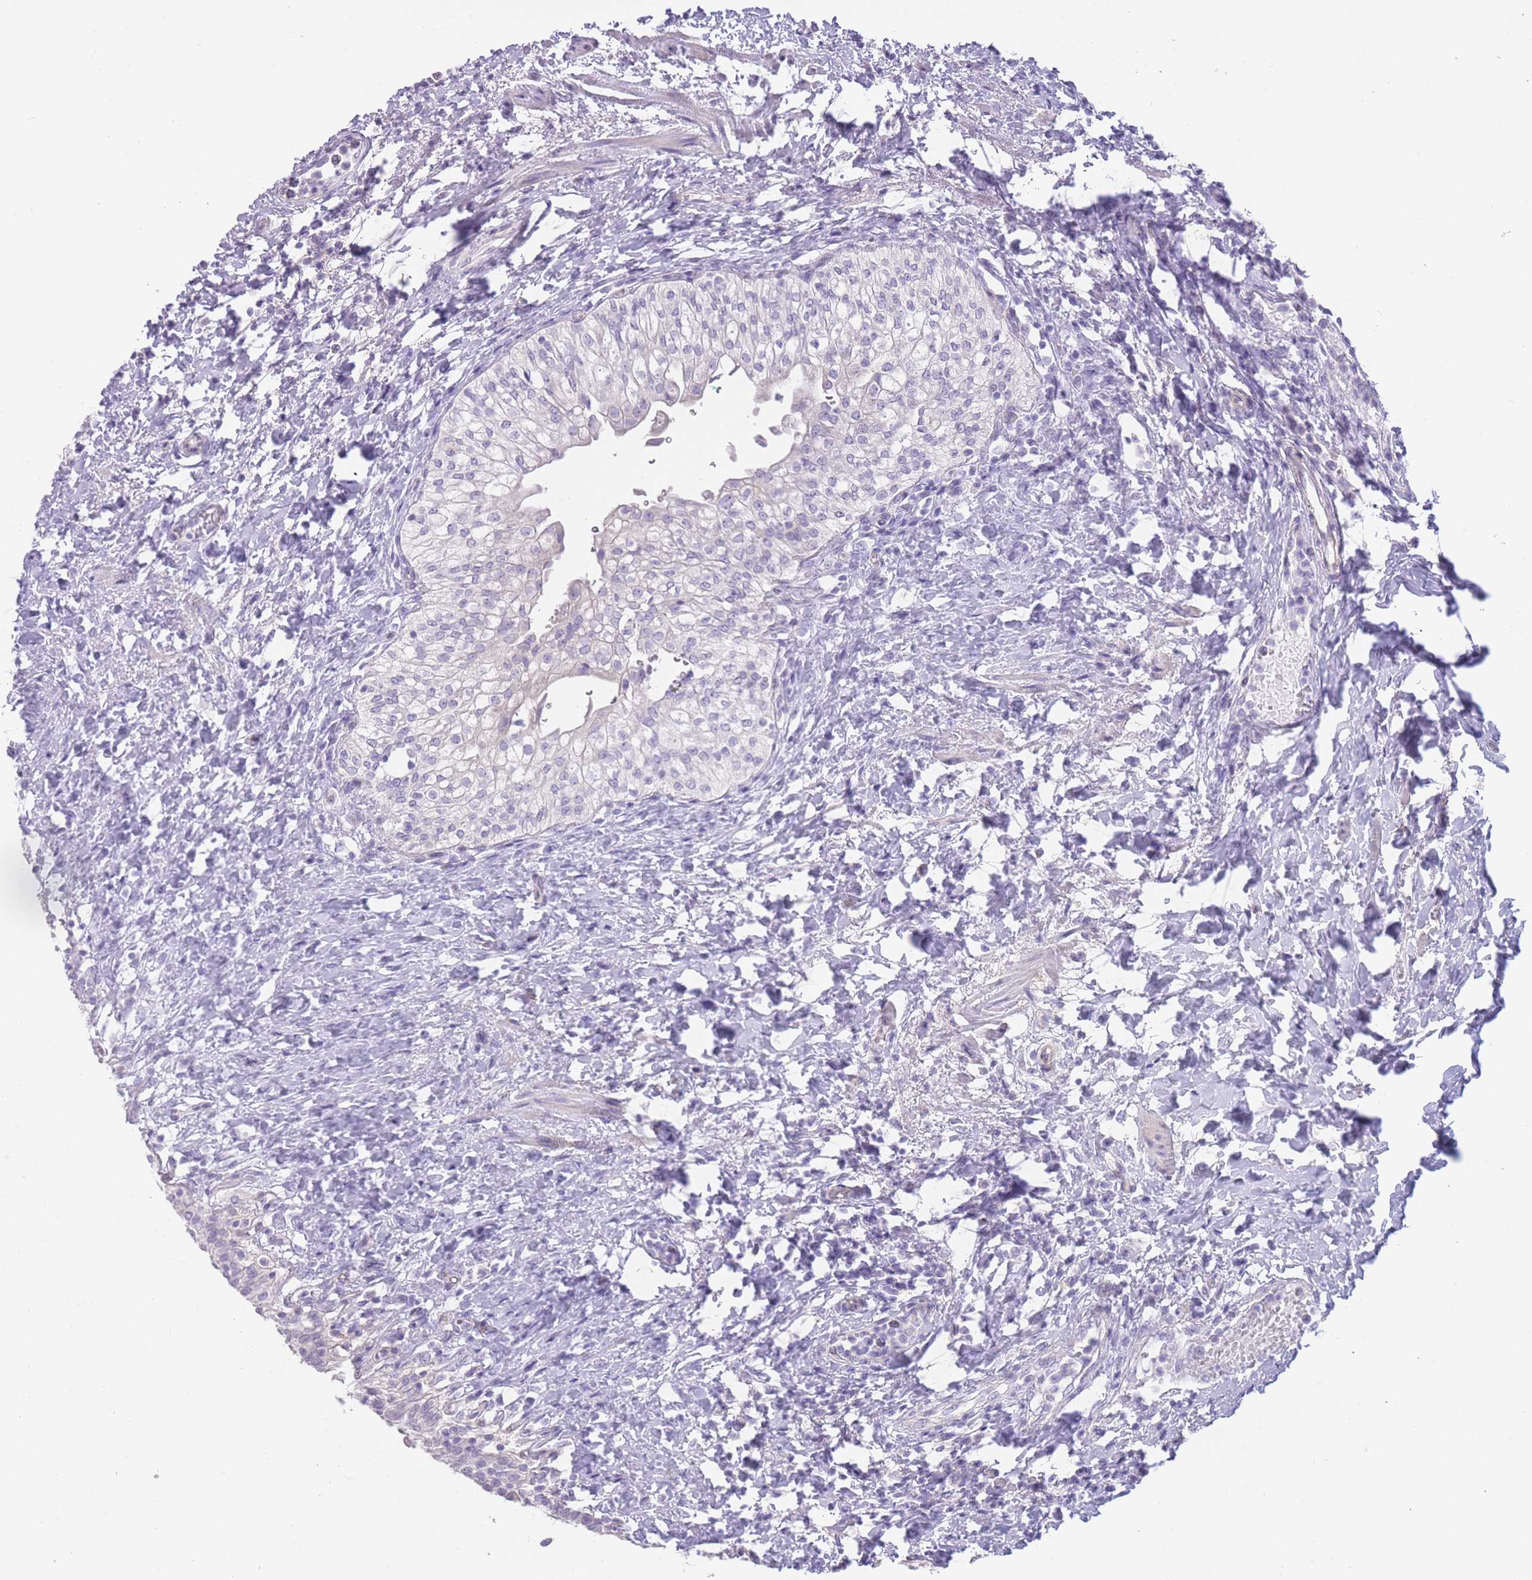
{"staining": {"intensity": "negative", "quantity": "none", "location": "none"}, "tissue": "urinary bladder", "cell_type": "Urothelial cells", "image_type": "normal", "snomed": [{"axis": "morphology", "description": "Normal tissue, NOS"}, {"axis": "morphology", "description": "Inflammation, NOS"}, {"axis": "topography", "description": "Urinary bladder"}], "caption": "Immunohistochemistry image of benign human urinary bladder stained for a protein (brown), which reveals no staining in urothelial cells.", "gene": "IMPG1", "patient": {"sex": "male", "age": 64}}